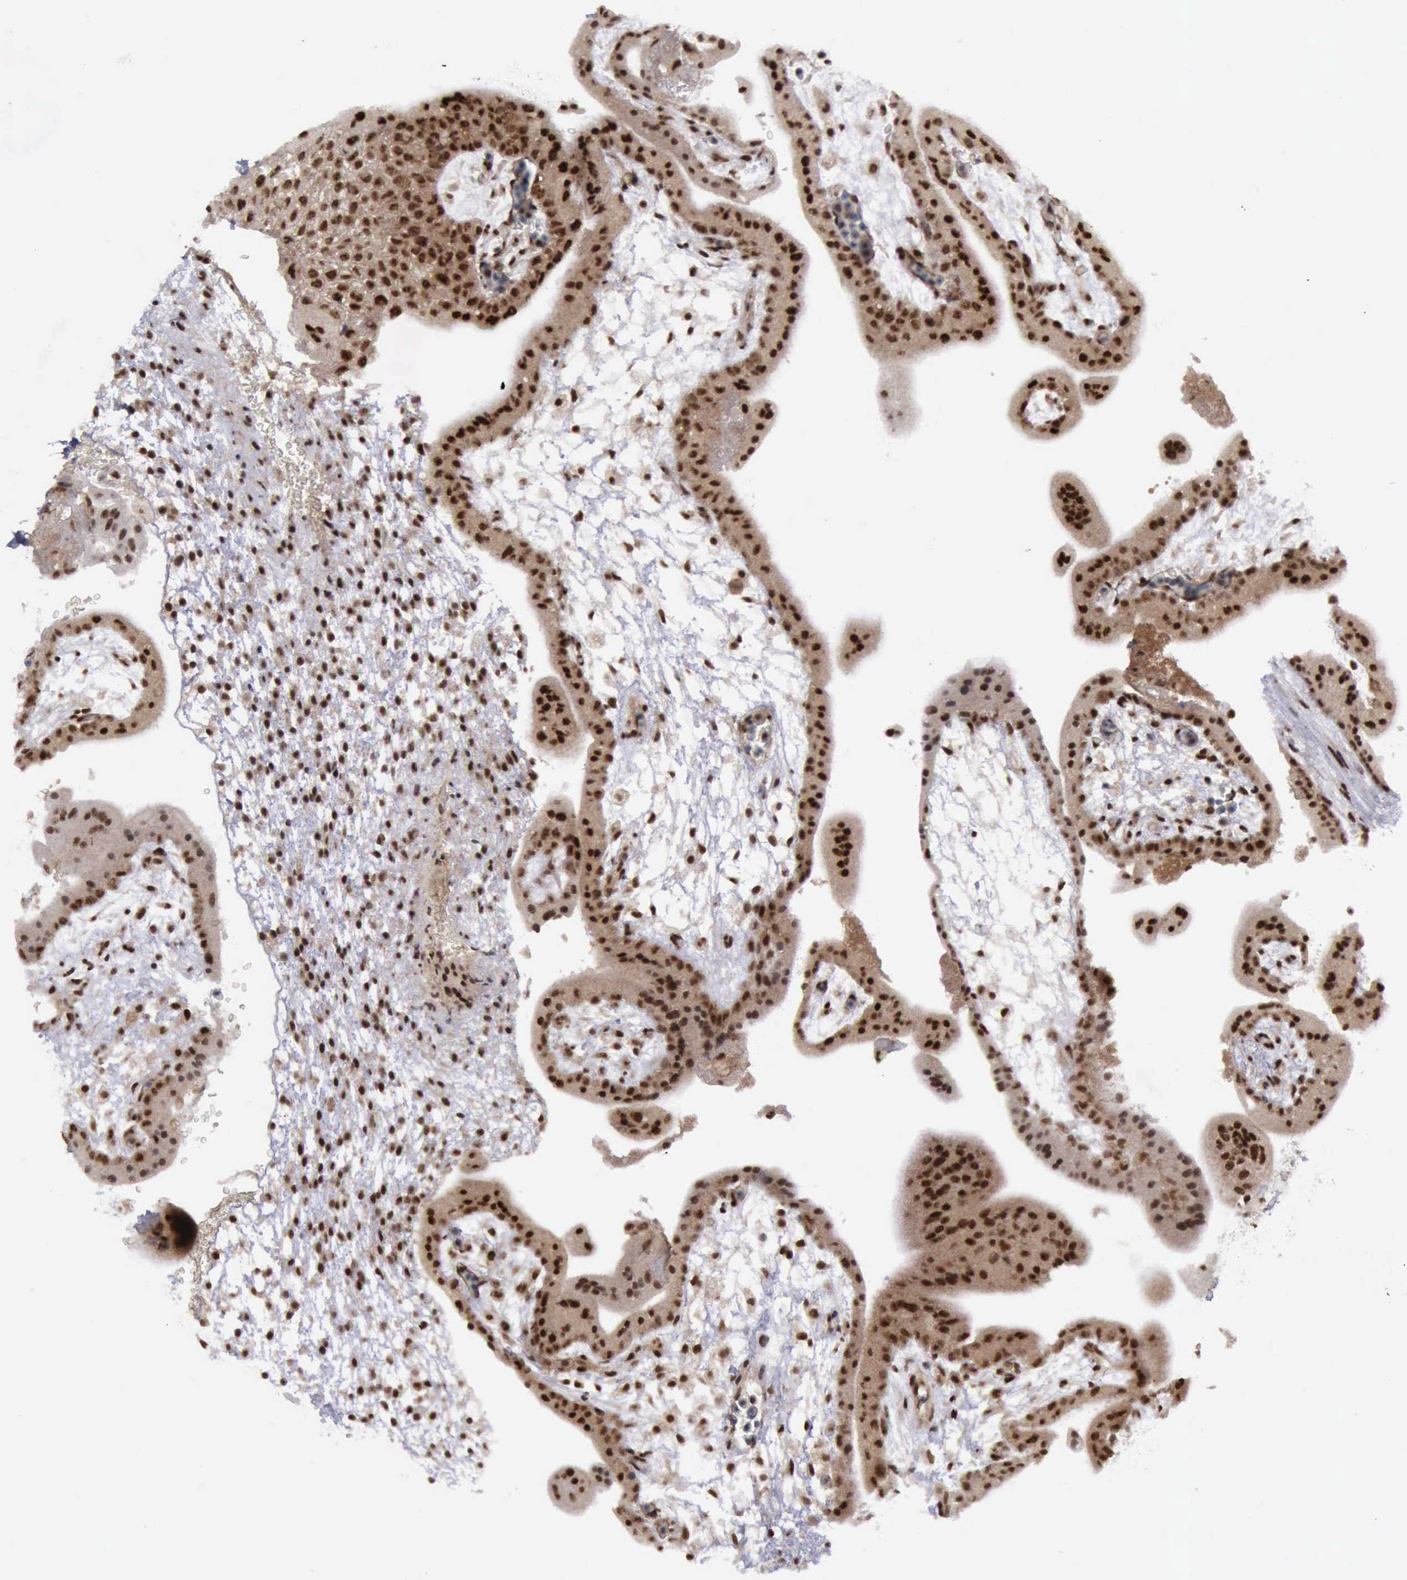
{"staining": {"intensity": "strong", "quantity": ">75%", "location": "cytoplasmic/membranous,nuclear"}, "tissue": "placenta", "cell_type": "Decidual cells", "image_type": "normal", "snomed": [{"axis": "morphology", "description": "Normal tissue, NOS"}, {"axis": "topography", "description": "Placenta"}], "caption": "The immunohistochemical stain highlights strong cytoplasmic/membranous,nuclear staining in decidual cells of normal placenta.", "gene": "ATM", "patient": {"sex": "female", "age": 35}}